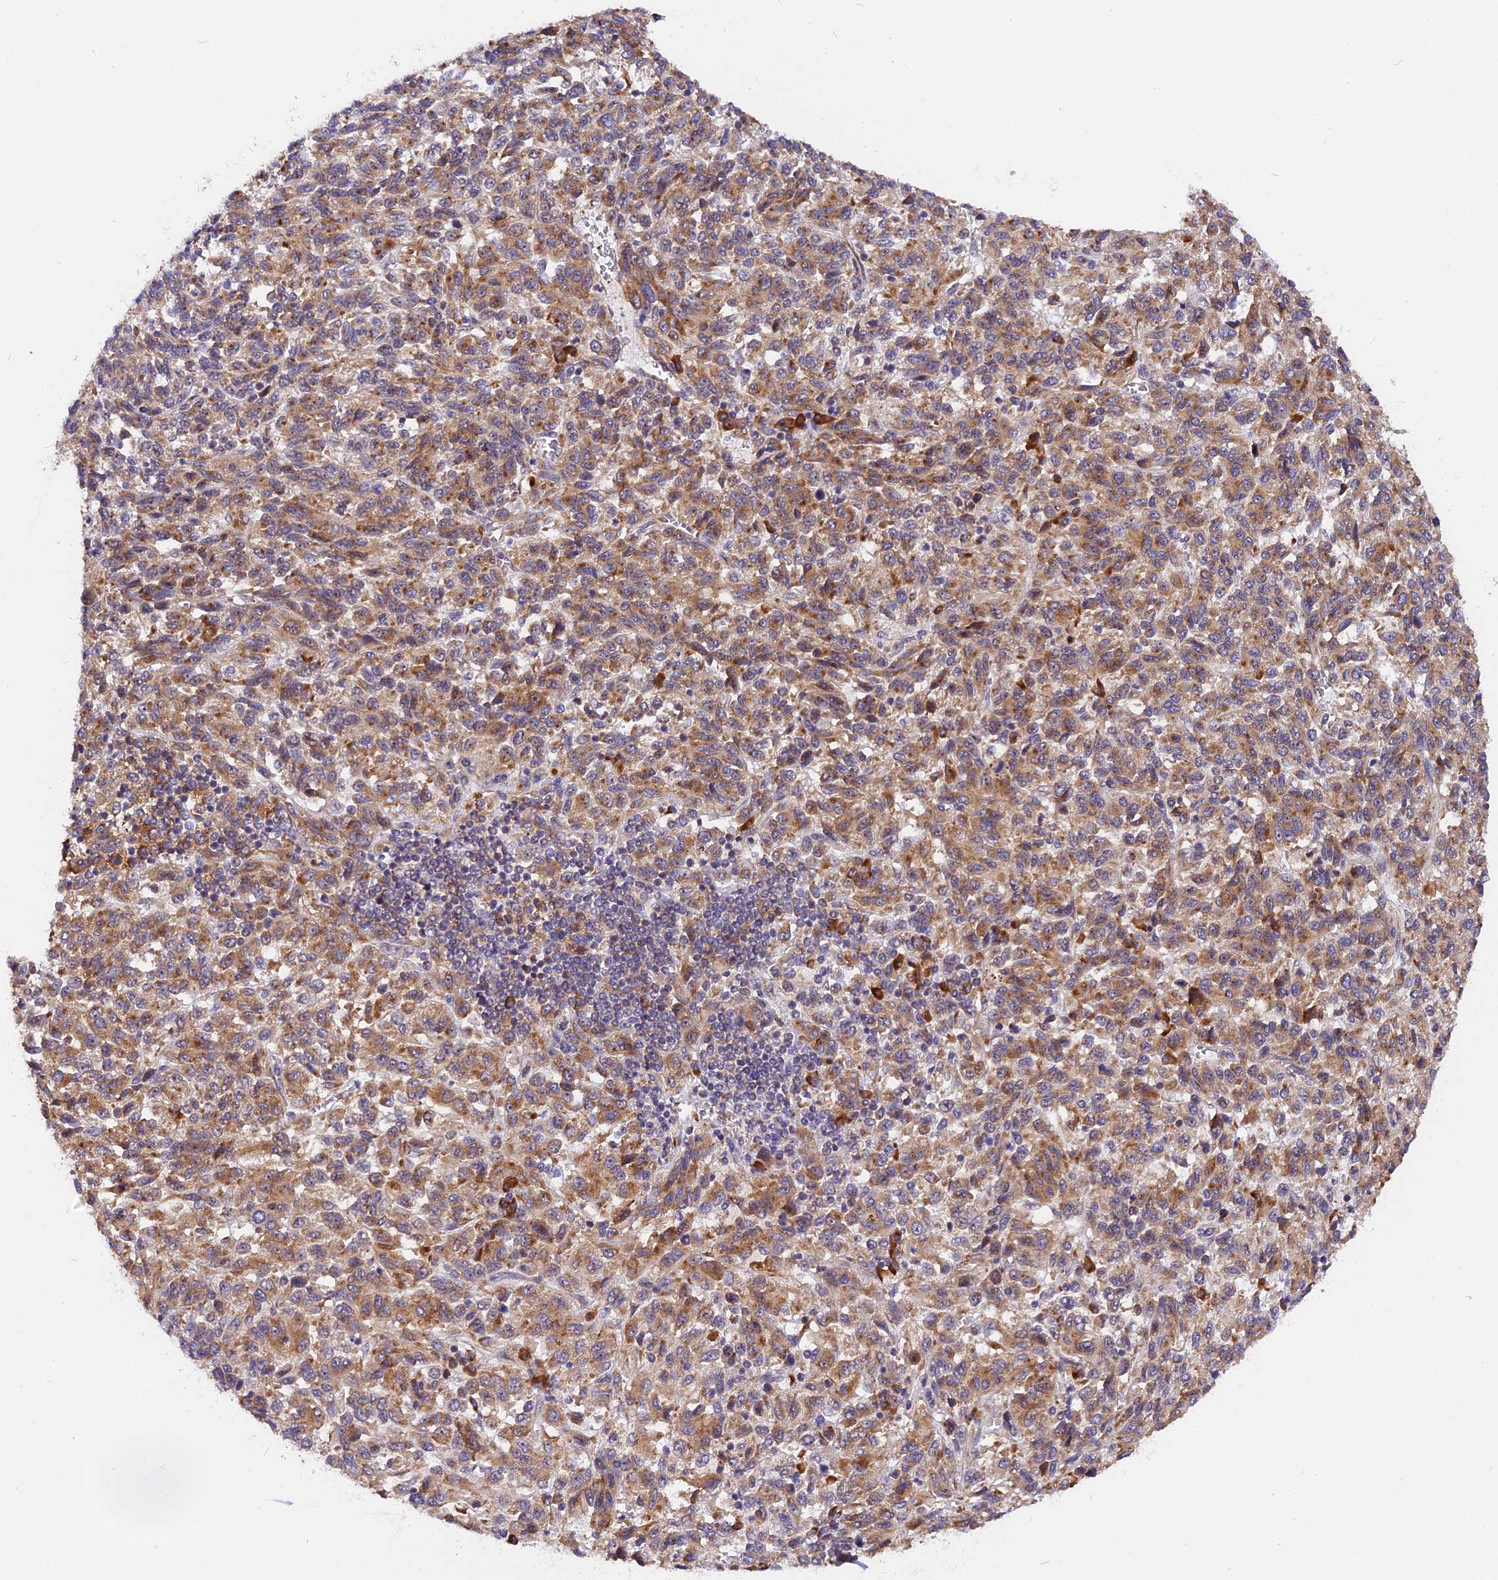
{"staining": {"intensity": "moderate", "quantity": "25%-75%", "location": "cytoplasmic/membranous"}, "tissue": "melanoma", "cell_type": "Tumor cells", "image_type": "cancer", "snomed": [{"axis": "morphology", "description": "Malignant melanoma, Metastatic site"}, {"axis": "topography", "description": "Lung"}], "caption": "High-magnification brightfield microscopy of malignant melanoma (metastatic site) stained with DAB (3,3'-diaminobenzidine) (brown) and counterstained with hematoxylin (blue). tumor cells exhibit moderate cytoplasmic/membranous staining is identified in about25%-75% of cells. (Brightfield microscopy of DAB IHC at high magnification).", "gene": "GNPTAB", "patient": {"sex": "male", "age": 64}}